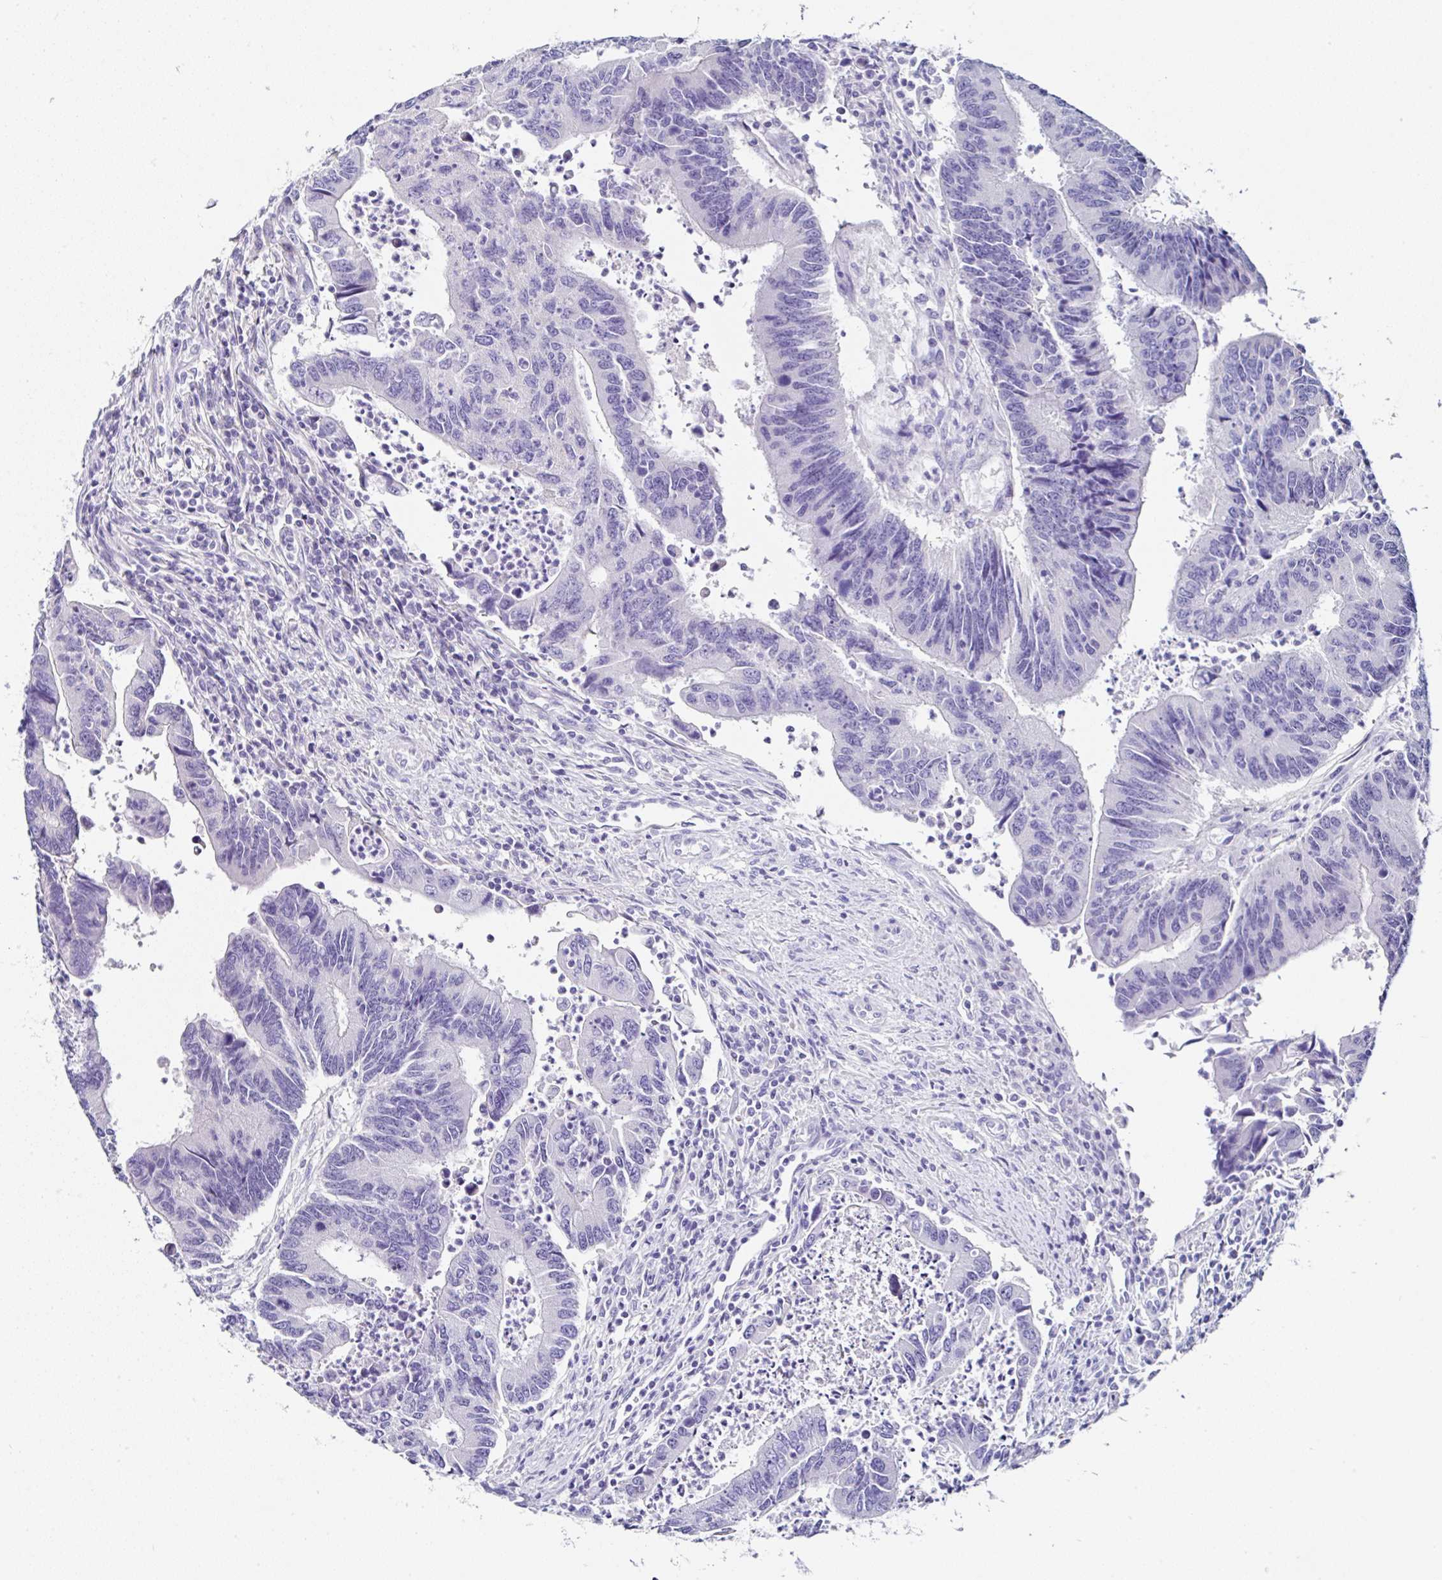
{"staining": {"intensity": "negative", "quantity": "none", "location": "none"}, "tissue": "colorectal cancer", "cell_type": "Tumor cells", "image_type": "cancer", "snomed": [{"axis": "morphology", "description": "Adenocarcinoma, NOS"}, {"axis": "topography", "description": "Colon"}], "caption": "A photomicrograph of colorectal cancer stained for a protein demonstrates no brown staining in tumor cells.", "gene": "UGT3A1", "patient": {"sex": "female", "age": 67}}